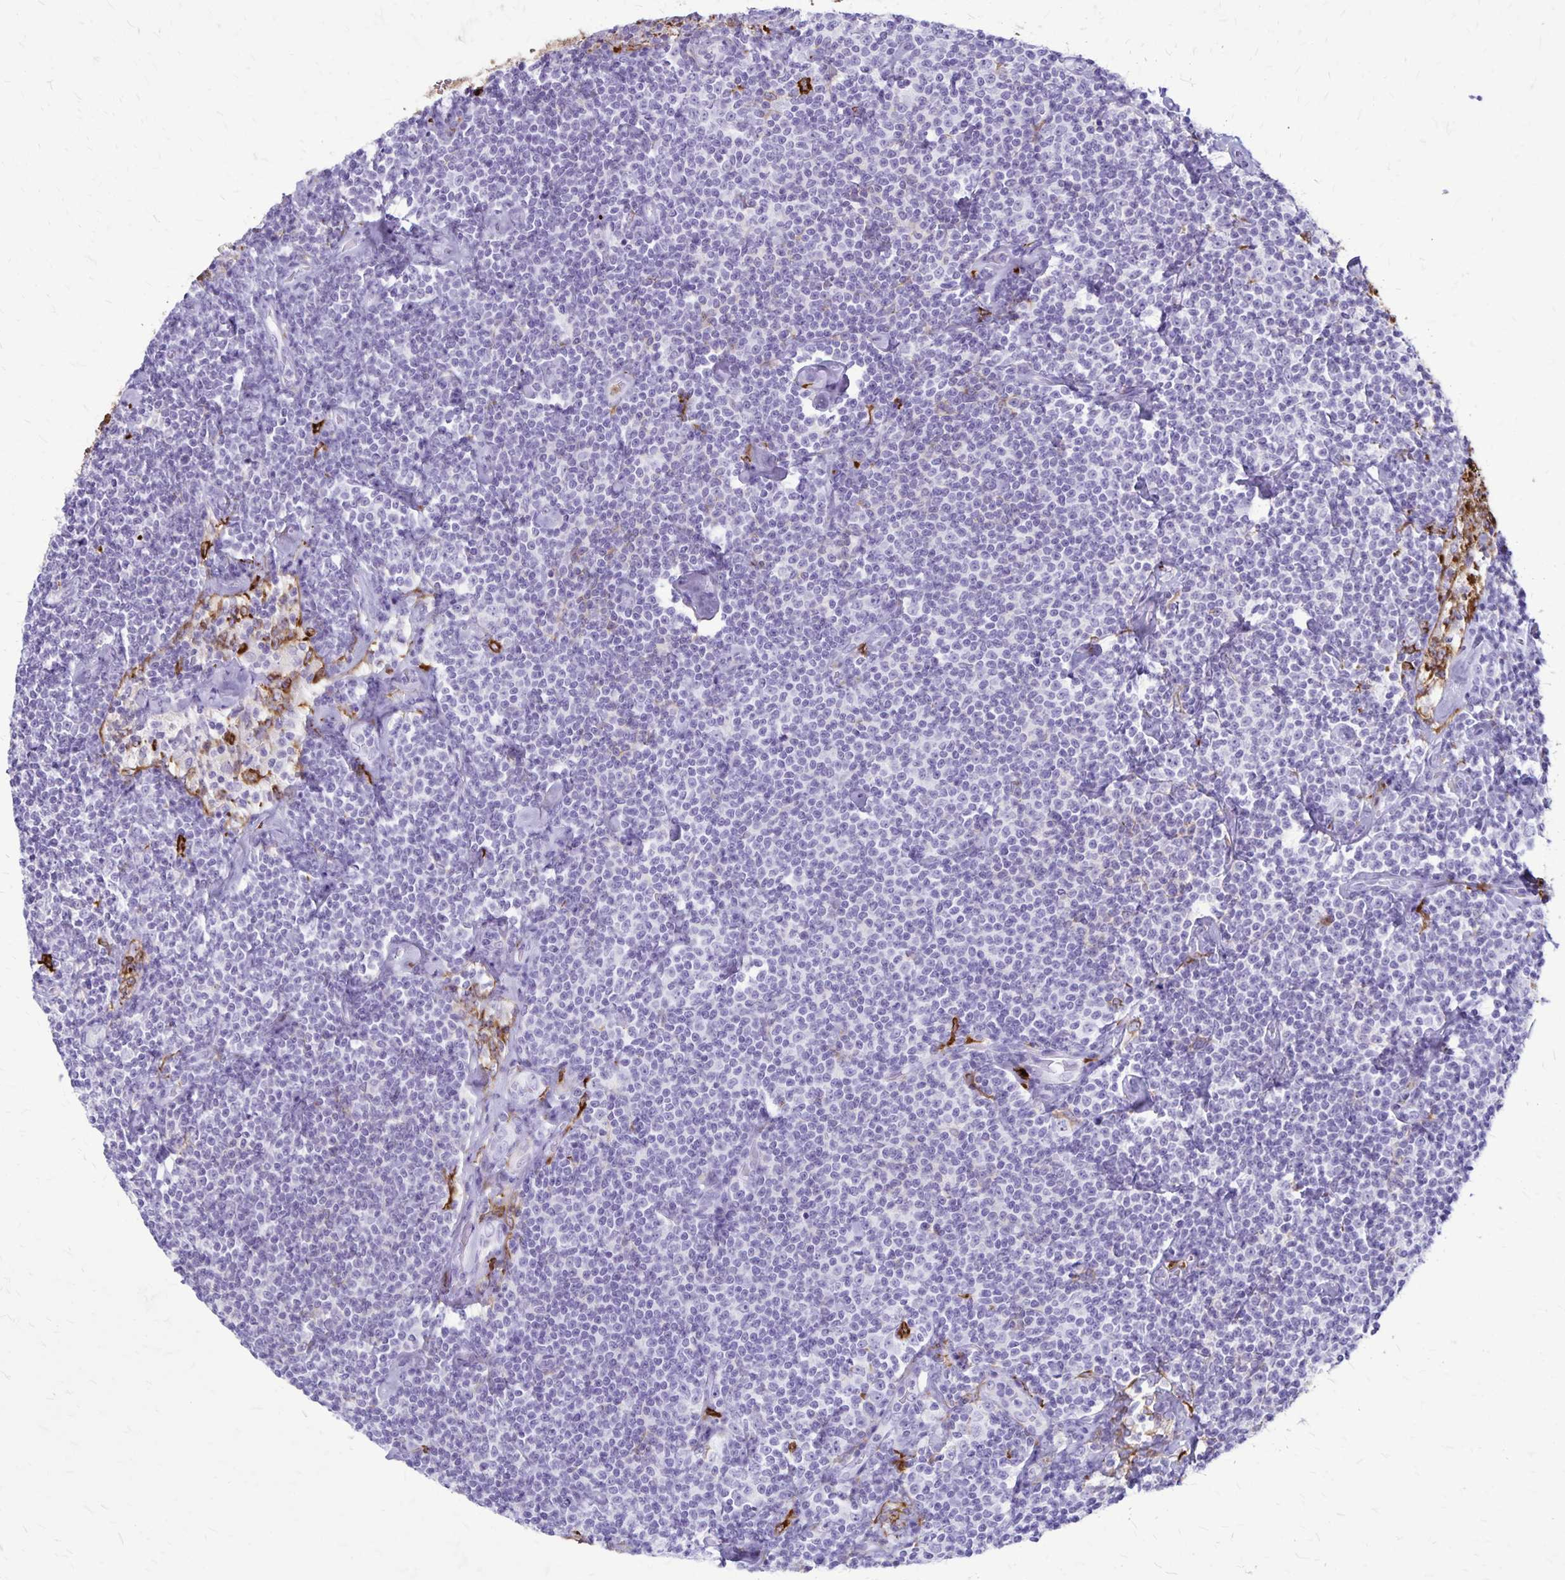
{"staining": {"intensity": "negative", "quantity": "none", "location": "none"}, "tissue": "lymphoma", "cell_type": "Tumor cells", "image_type": "cancer", "snomed": [{"axis": "morphology", "description": "Malignant lymphoma, non-Hodgkin's type, Low grade"}, {"axis": "topography", "description": "Lymph node"}], "caption": "This is an immunohistochemistry (IHC) histopathology image of lymphoma. There is no expression in tumor cells.", "gene": "RTN1", "patient": {"sex": "male", "age": 81}}